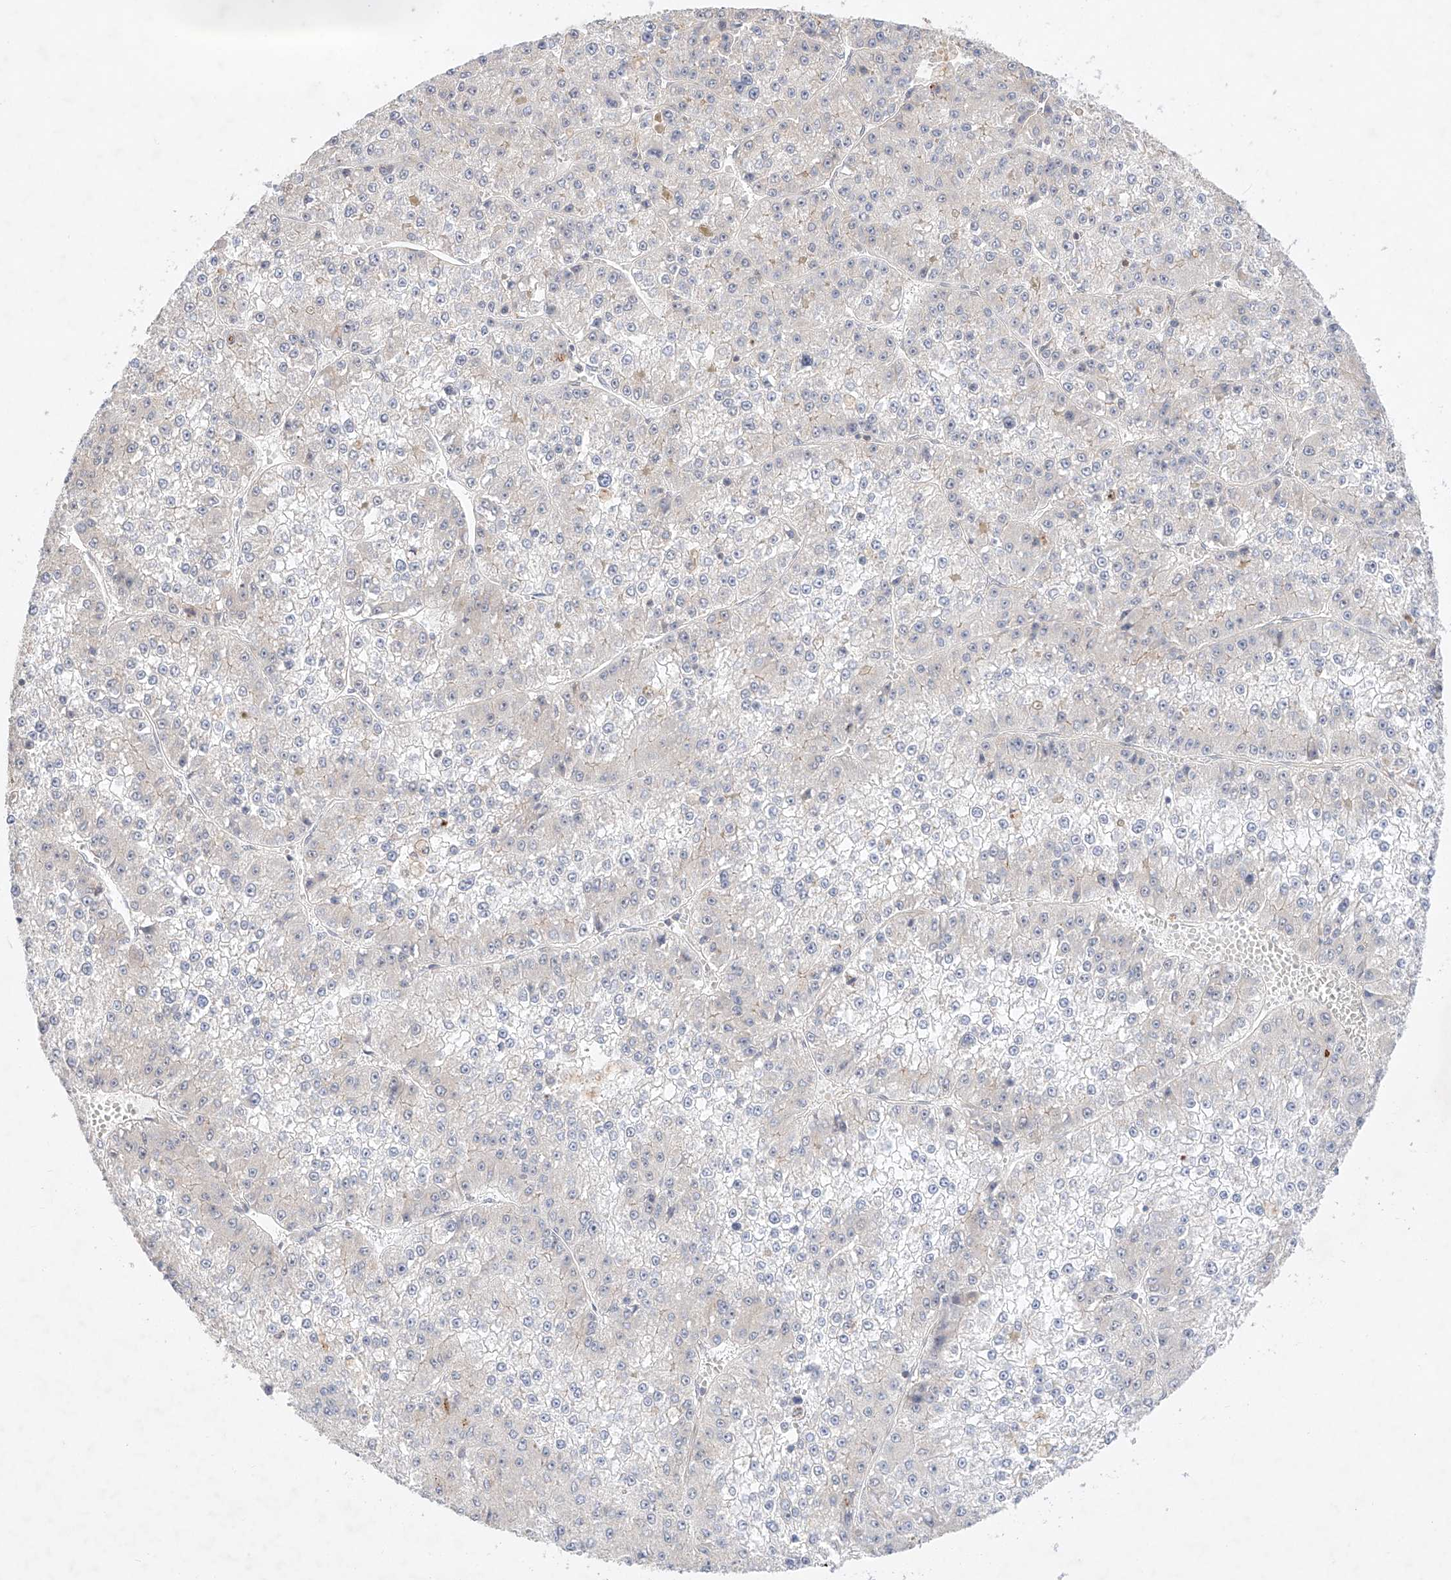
{"staining": {"intensity": "negative", "quantity": "none", "location": "none"}, "tissue": "liver cancer", "cell_type": "Tumor cells", "image_type": "cancer", "snomed": [{"axis": "morphology", "description": "Carcinoma, Hepatocellular, NOS"}, {"axis": "topography", "description": "Liver"}], "caption": "This is a histopathology image of immunohistochemistry (IHC) staining of liver cancer, which shows no staining in tumor cells. The staining is performed using DAB brown chromogen with nuclei counter-stained in using hematoxylin.", "gene": "TSR2", "patient": {"sex": "female", "age": 73}}